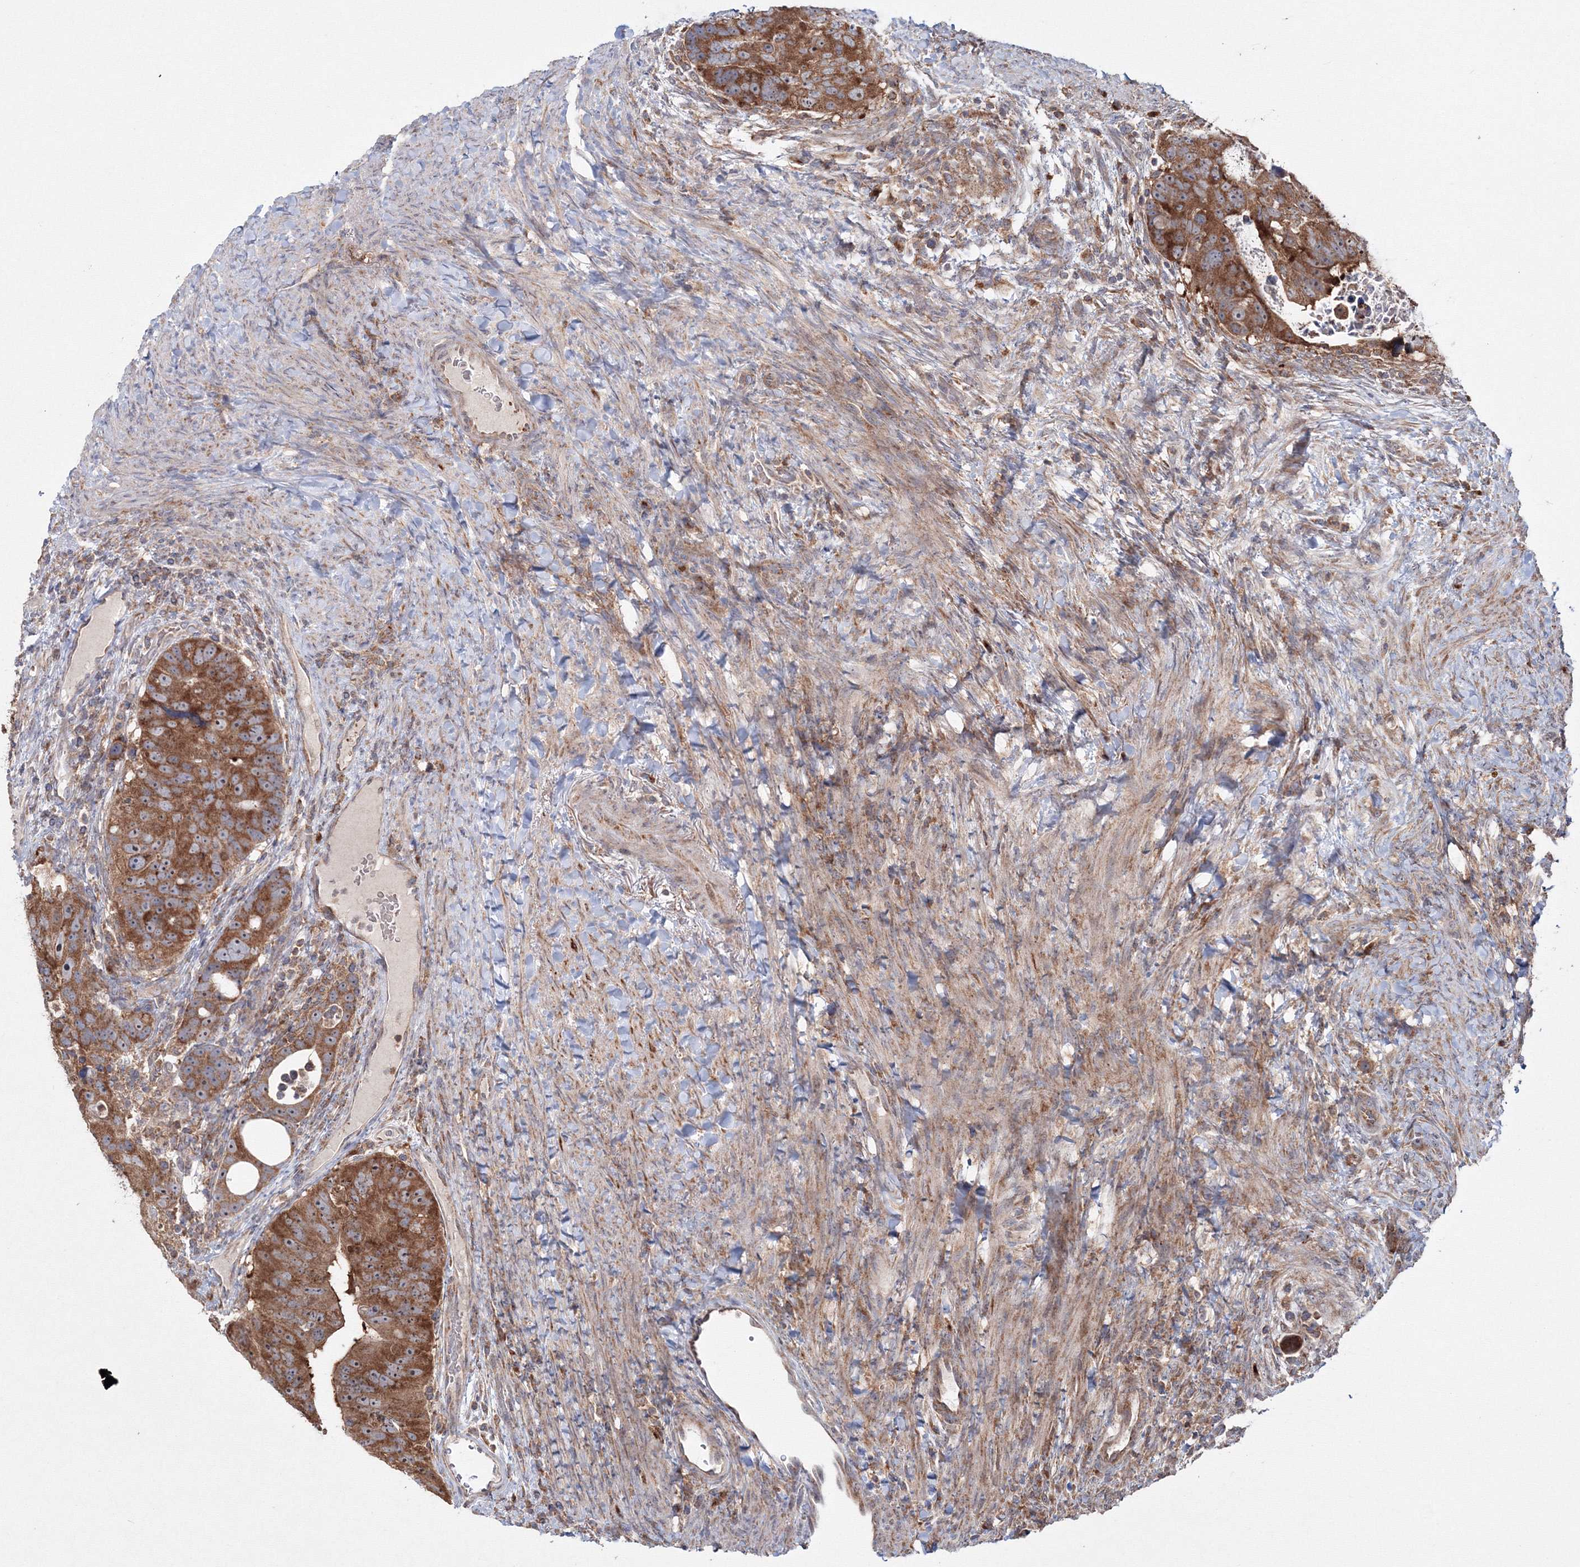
{"staining": {"intensity": "strong", "quantity": ">75%", "location": "cytoplasmic/membranous"}, "tissue": "colorectal cancer", "cell_type": "Tumor cells", "image_type": "cancer", "snomed": [{"axis": "morphology", "description": "Adenocarcinoma, NOS"}, {"axis": "topography", "description": "Rectum"}], "caption": "A histopathology image showing strong cytoplasmic/membranous positivity in about >75% of tumor cells in colorectal adenocarcinoma, as visualized by brown immunohistochemical staining.", "gene": "PEX13", "patient": {"sex": "male", "age": 59}}